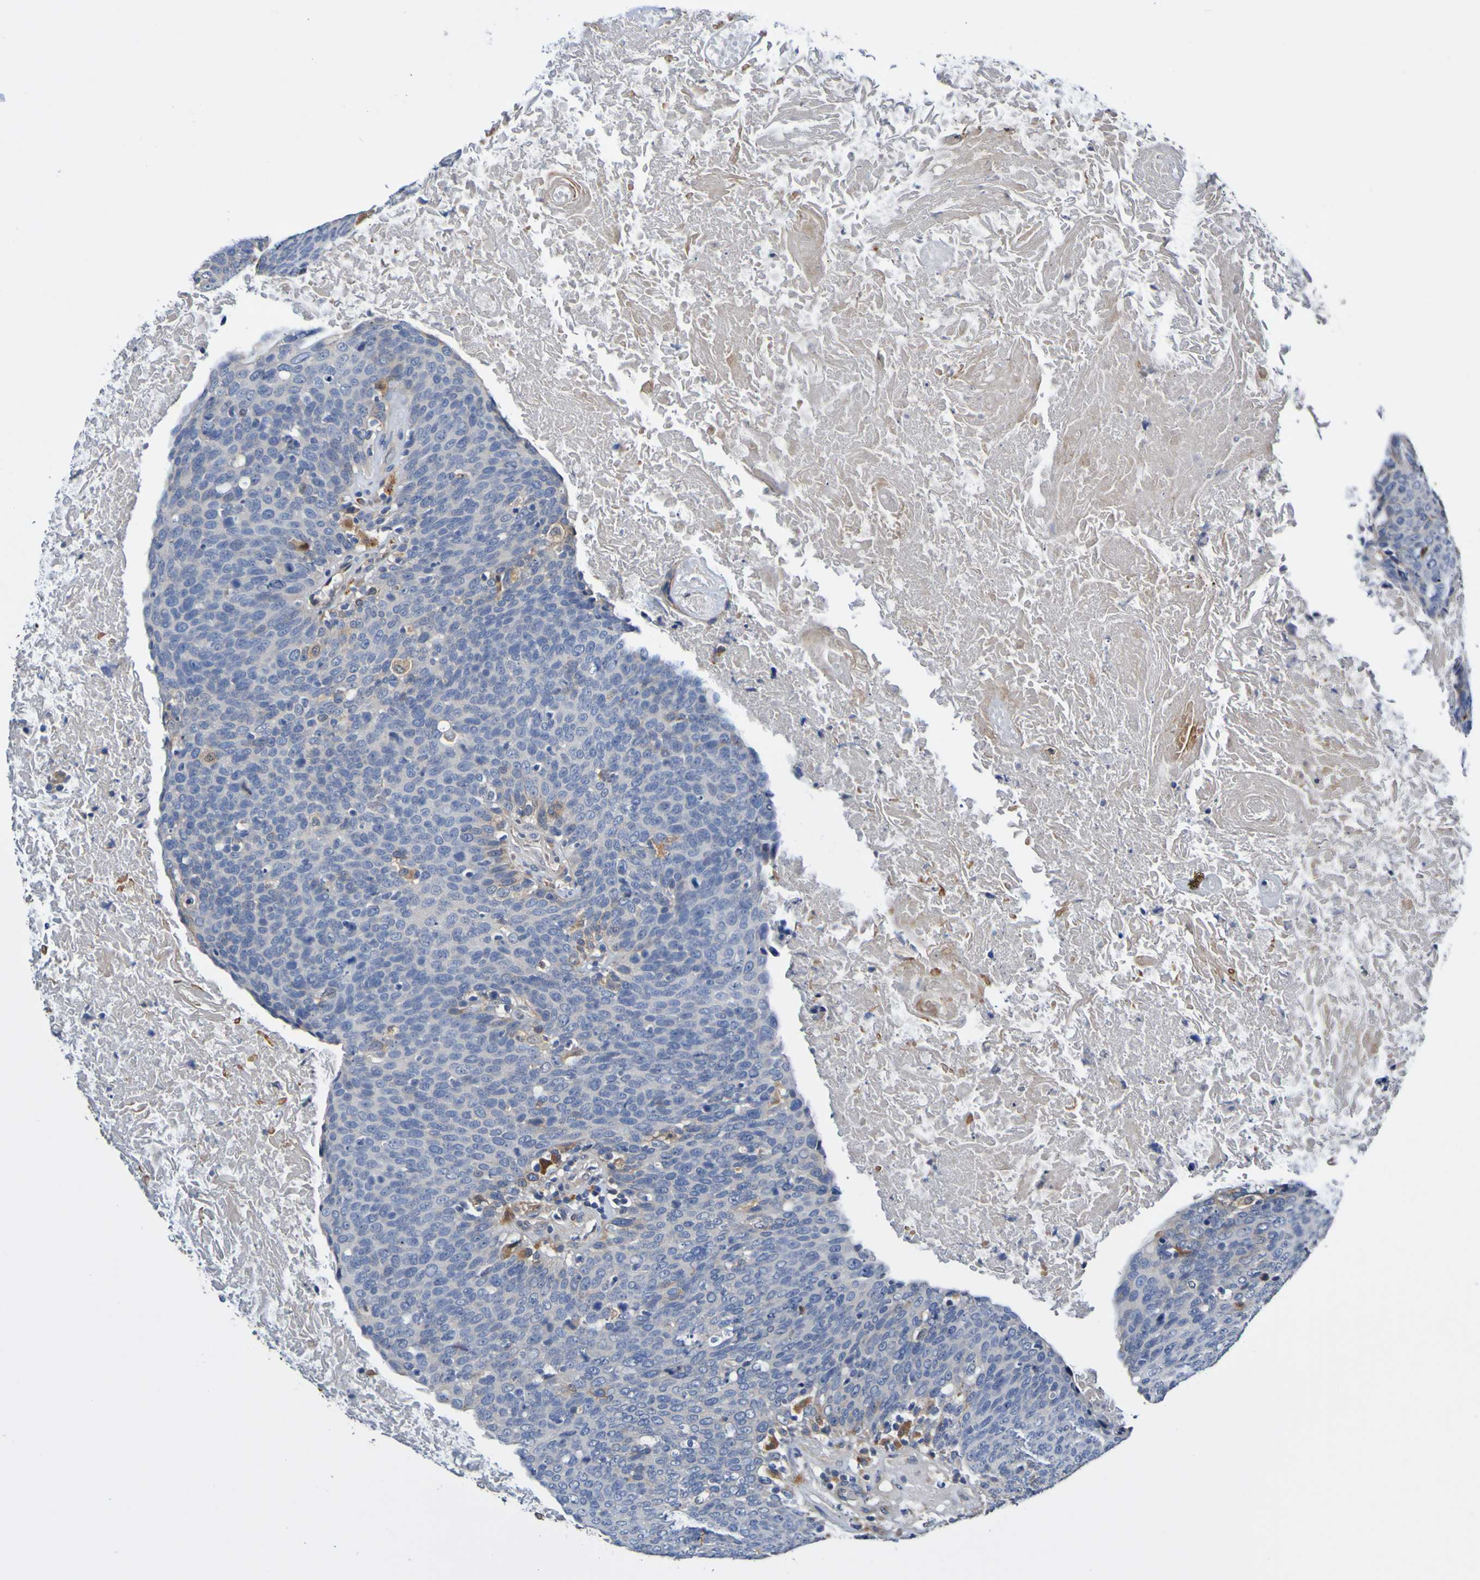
{"staining": {"intensity": "negative", "quantity": "none", "location": "none"}, "tissue": "head and neck cancer", "cell_type": "Tumor cells", "image_type": "cancer", "snomed": [{"axis": "morphology", "description": "Squamous cell carcinoma, NOS"}, {"axis": "morphology", "description": "Squamous cell carcinoma, metastatic, NOS"}, {"axis": "topography", "description": "Lymph node"}, {"axis": "topography", "description": "Head-Neck"}], "caption": "Tumor cells are negative for brown protein staining in head and neck squamous cell carcinoma.", "gene": "METAP2", "patient": {"sex": "male", "age": 62}}